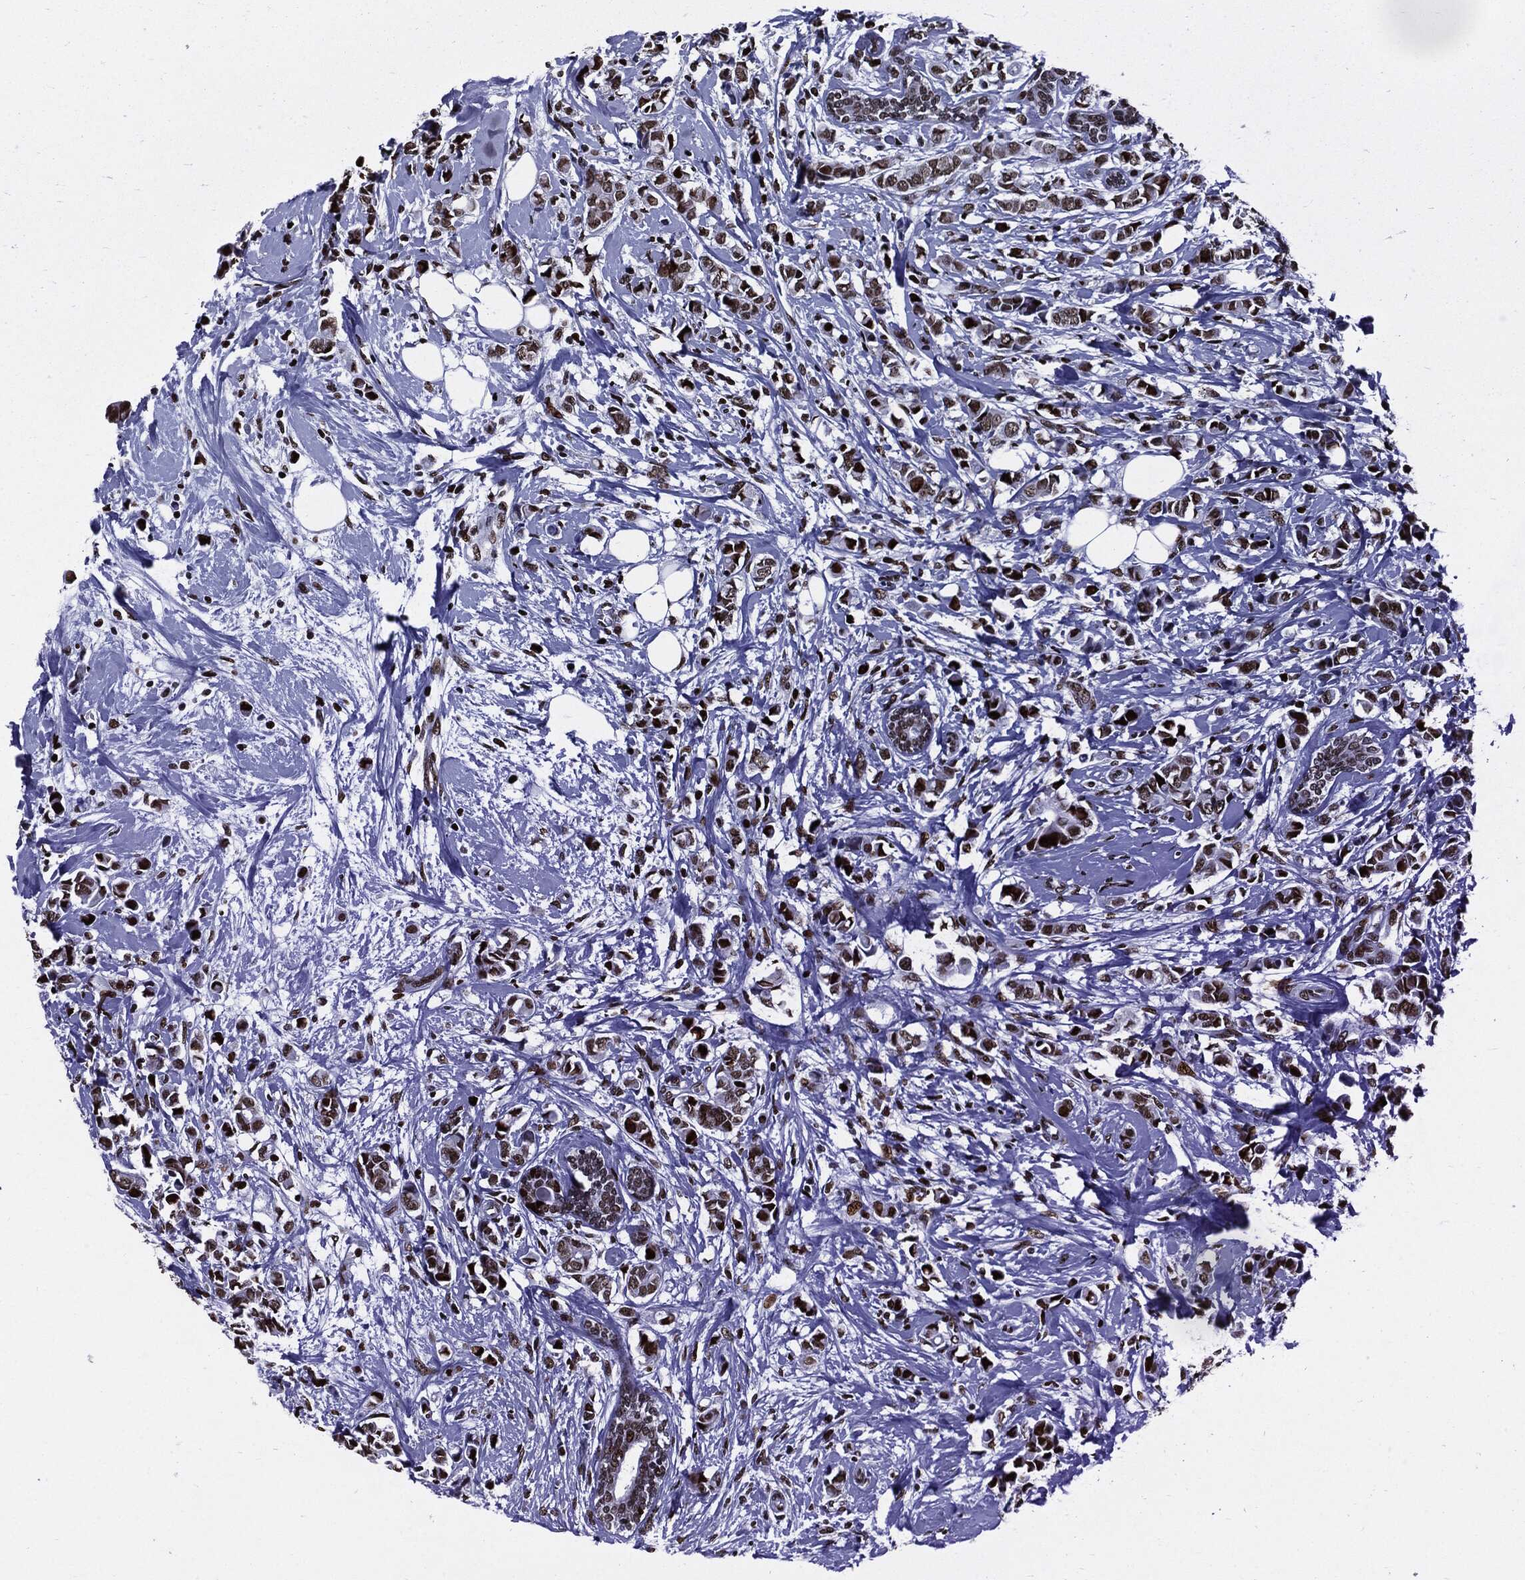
{"staining": {"intensity": "strong", "quantity": ">75%", "location": "nuclear"}, "tissue": "breast cancer", "cell_type": "Tumor cells", "image_type": "cancer", "snomed": [{"axis": "morphology", "description": "Normal tissue, NOS"}, {"axis": "morphology", "description": "Duct carcinoma"}, {"axis": "topography", "description": "Breast"}], "caption": "Strong nuclear expression for a protein is present in approximately >75% of tumor cells of invasive ductal carcinoma (breast) using immunohistochemistry (IHC).", "gene": "ZFP91", "patient": {"sex": "female", "age": 44}}